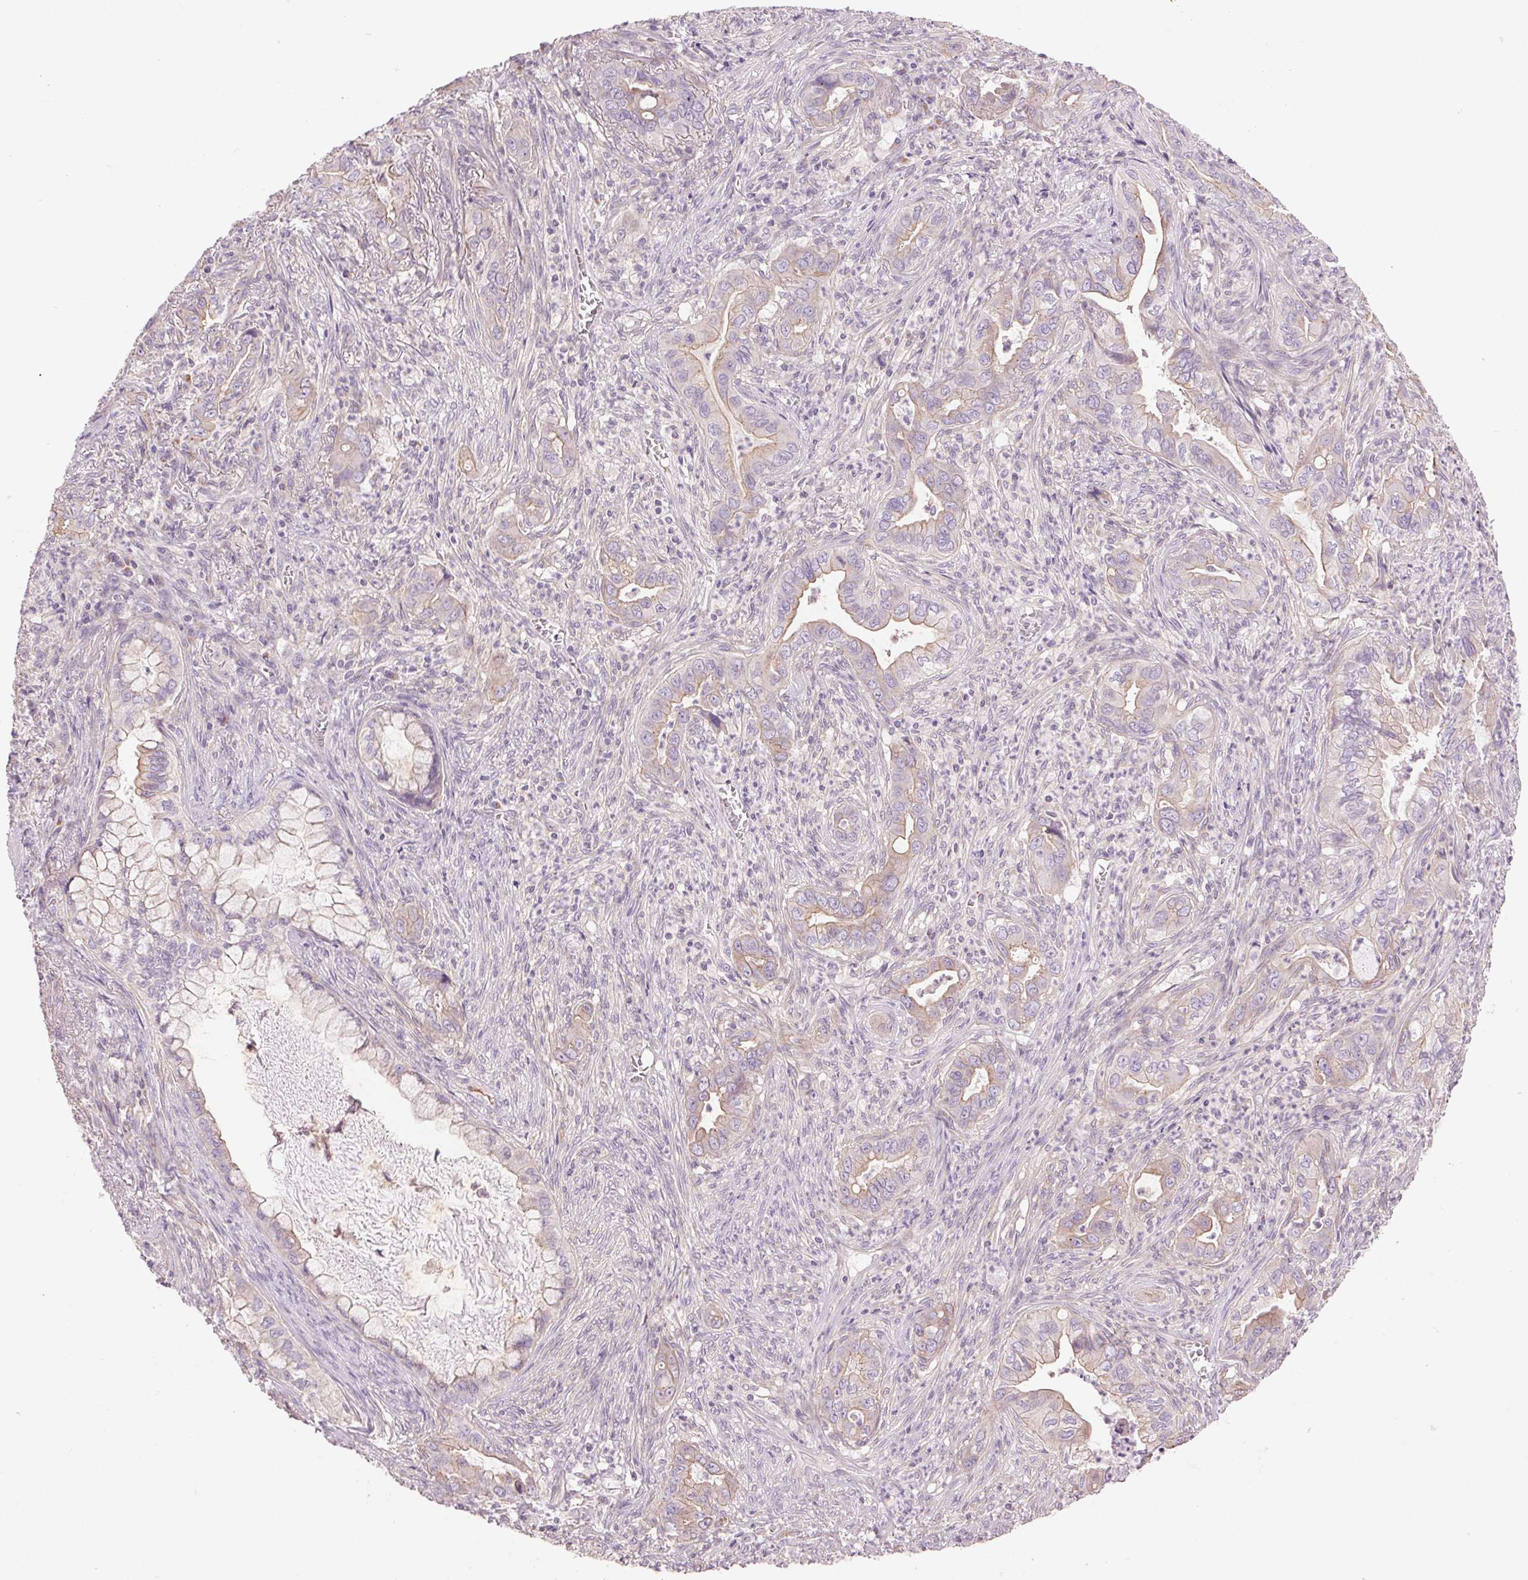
{"staining": {"intensity": "weak", "quantity": "<25%", "location": "cytoplasmic/membranous"}, "tissue": "lung cancer", "cell_type": "Tumor cells", "image_type": "cancer", "snomed": [{"axis": "morphology", "description": "Adenocarcinoma, NOS"}, {"axis": "topography", "description": "Lung"}], "caption": "Histopathology image shows no protein positivity in tumor cells of adenocarcinoma (lung) tissue.", "gene": "CTNNA3", "patient": {"sex": "male", "age": 65}}